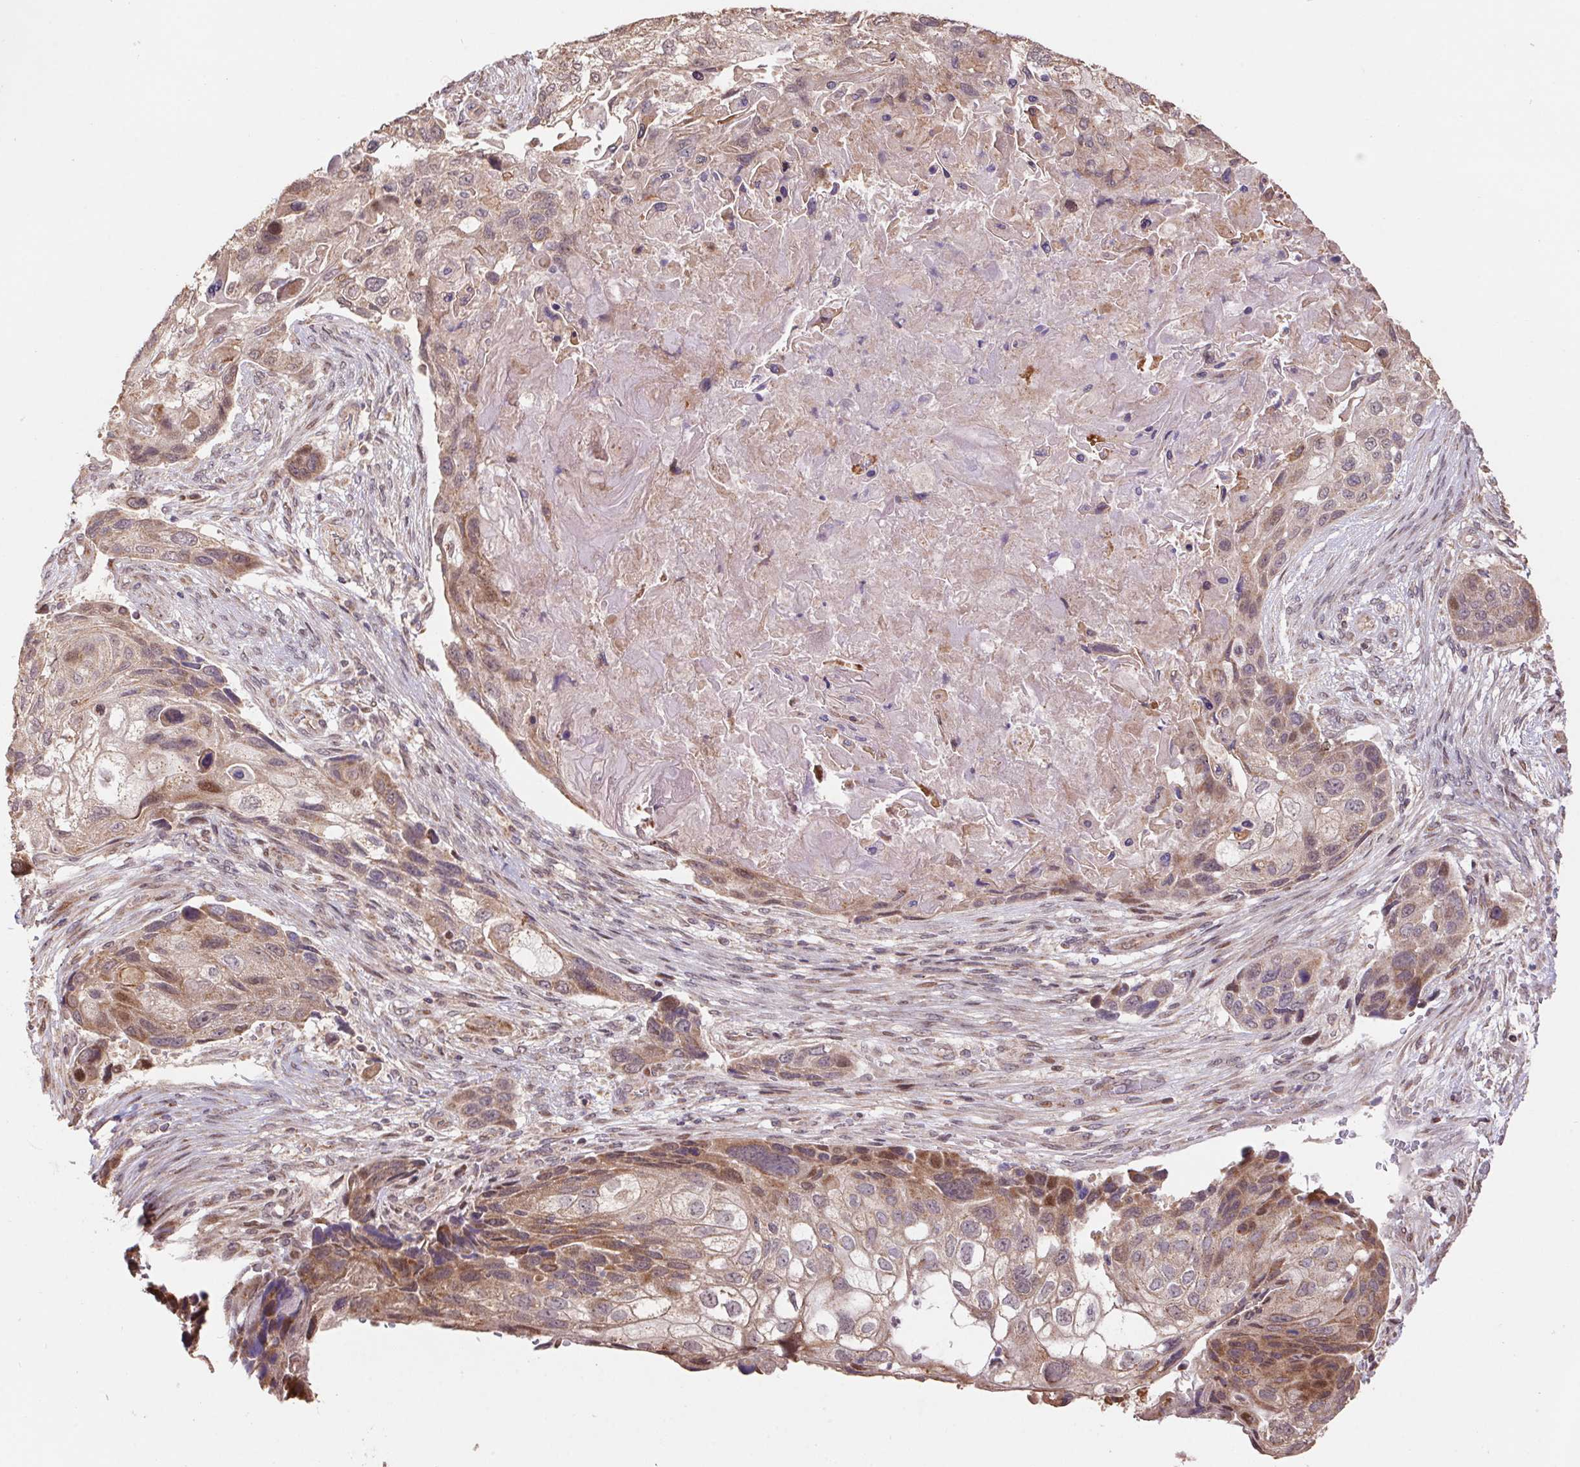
{"staining": {"intensity": "moderate", "quantity": "<25%", "location": "cytoplasmic/membranous"}, "tissue": "lung cancer", "cell_type": "Tumor cells", "image_type": "cancer", "snomed": [{"axis": "morphology", "description": "Squamous cell carcinoma, NOS"}, {"axis": "topography", "description": "Lung"}], "caption": "About <25% of tumor cells in human lung squamous cell carcinoma demonstrate moderate cytoplasmic/membranous protein staining as visualized by brown immunohistochemical staining.", "gene": "PDHA1", "patient": {"sex": "male", "age": 69}}